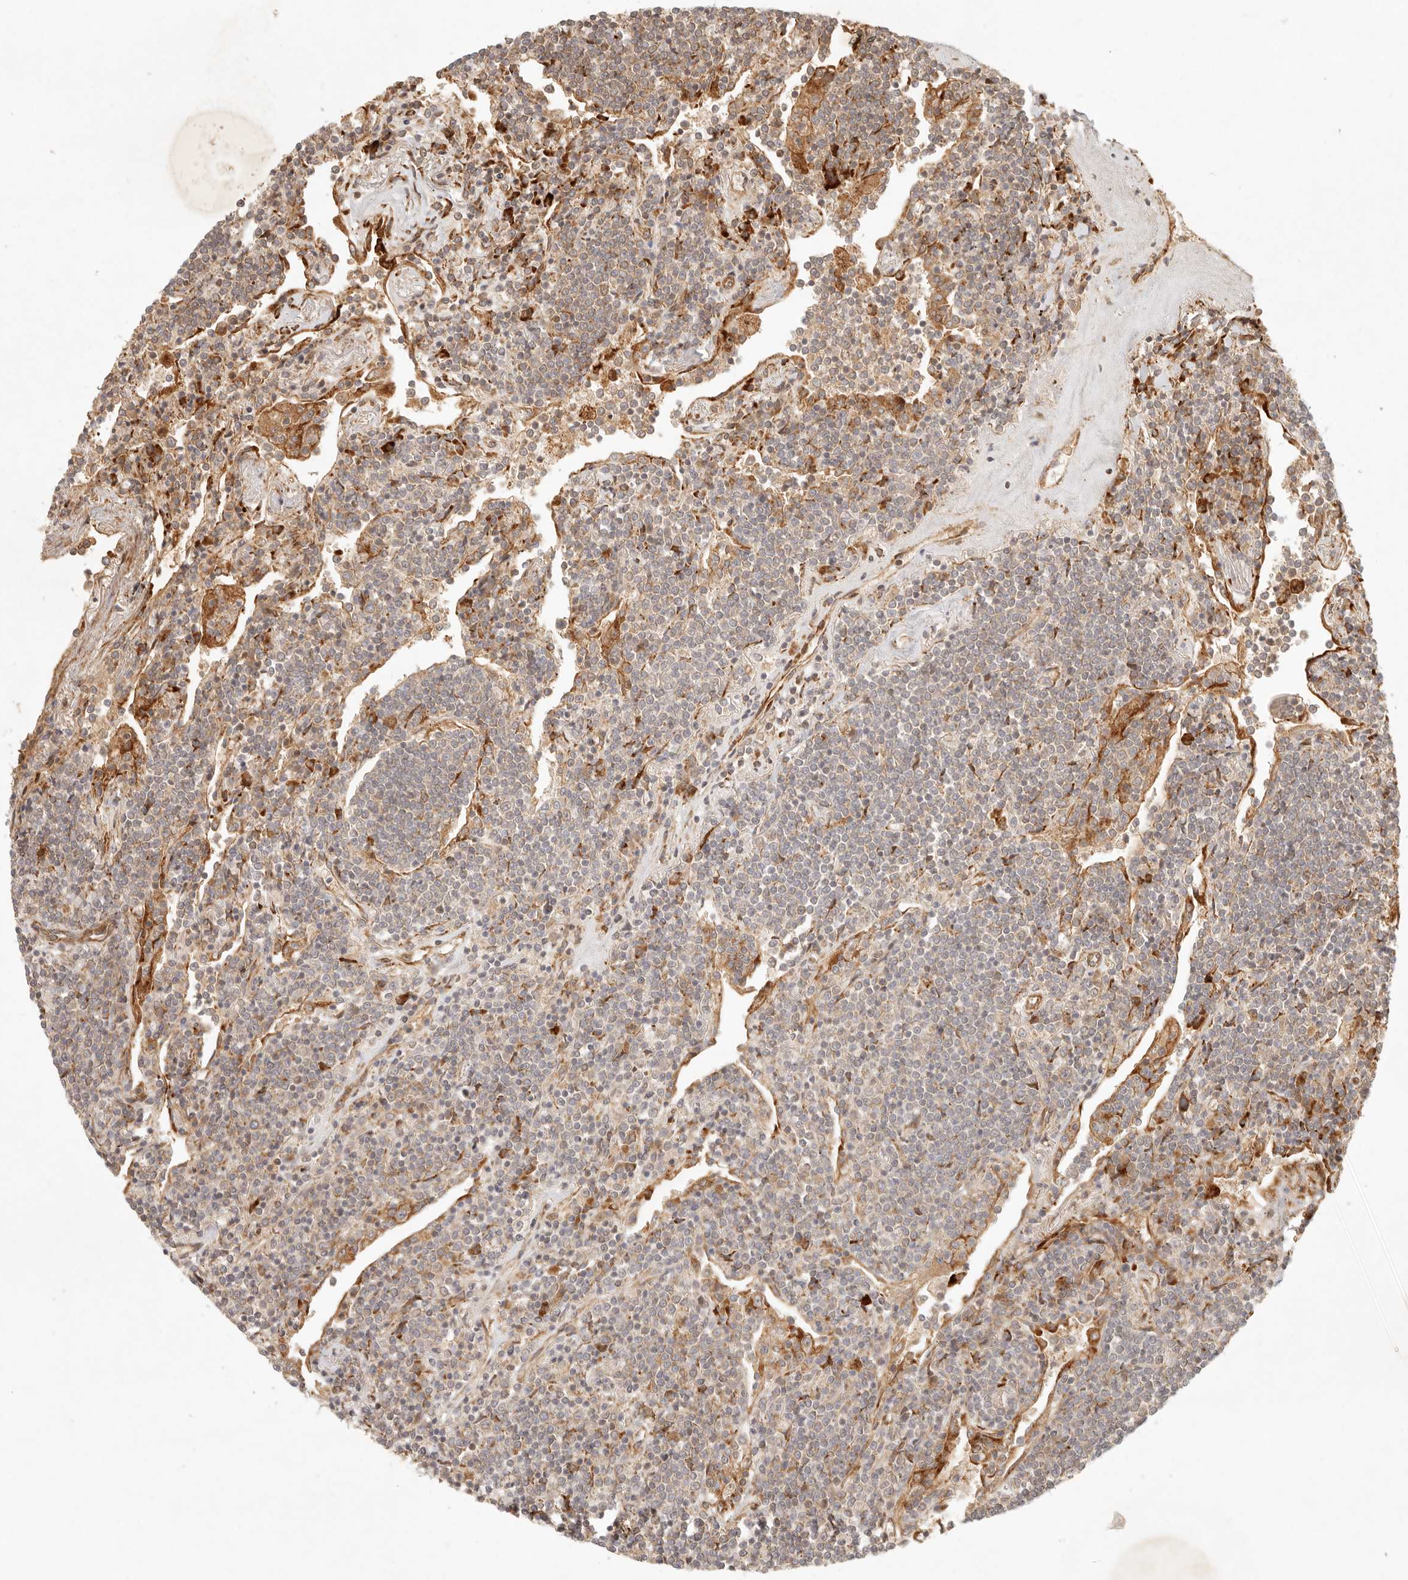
{"staining": {"intensity": "negative", "quantity": "none", "location": "none"}, "tissue": "lymphoma", "cell_type": "Tumor cells", "image_type": "cancer", "snomed": [{"axis": "morphology", "description": "Malignant lymphoma, non-Hodgkin's type, Low grade"}, {"axis": "topography", "description": "Lung"}], "caption": "Low-grade malignant lymphoma, non-Hodgkin's type was stained to show a protein in brown. There is no significant staining in tumor cells.", "gene": "KLHL38", "patient": {"sex": "female", "age": 71}}